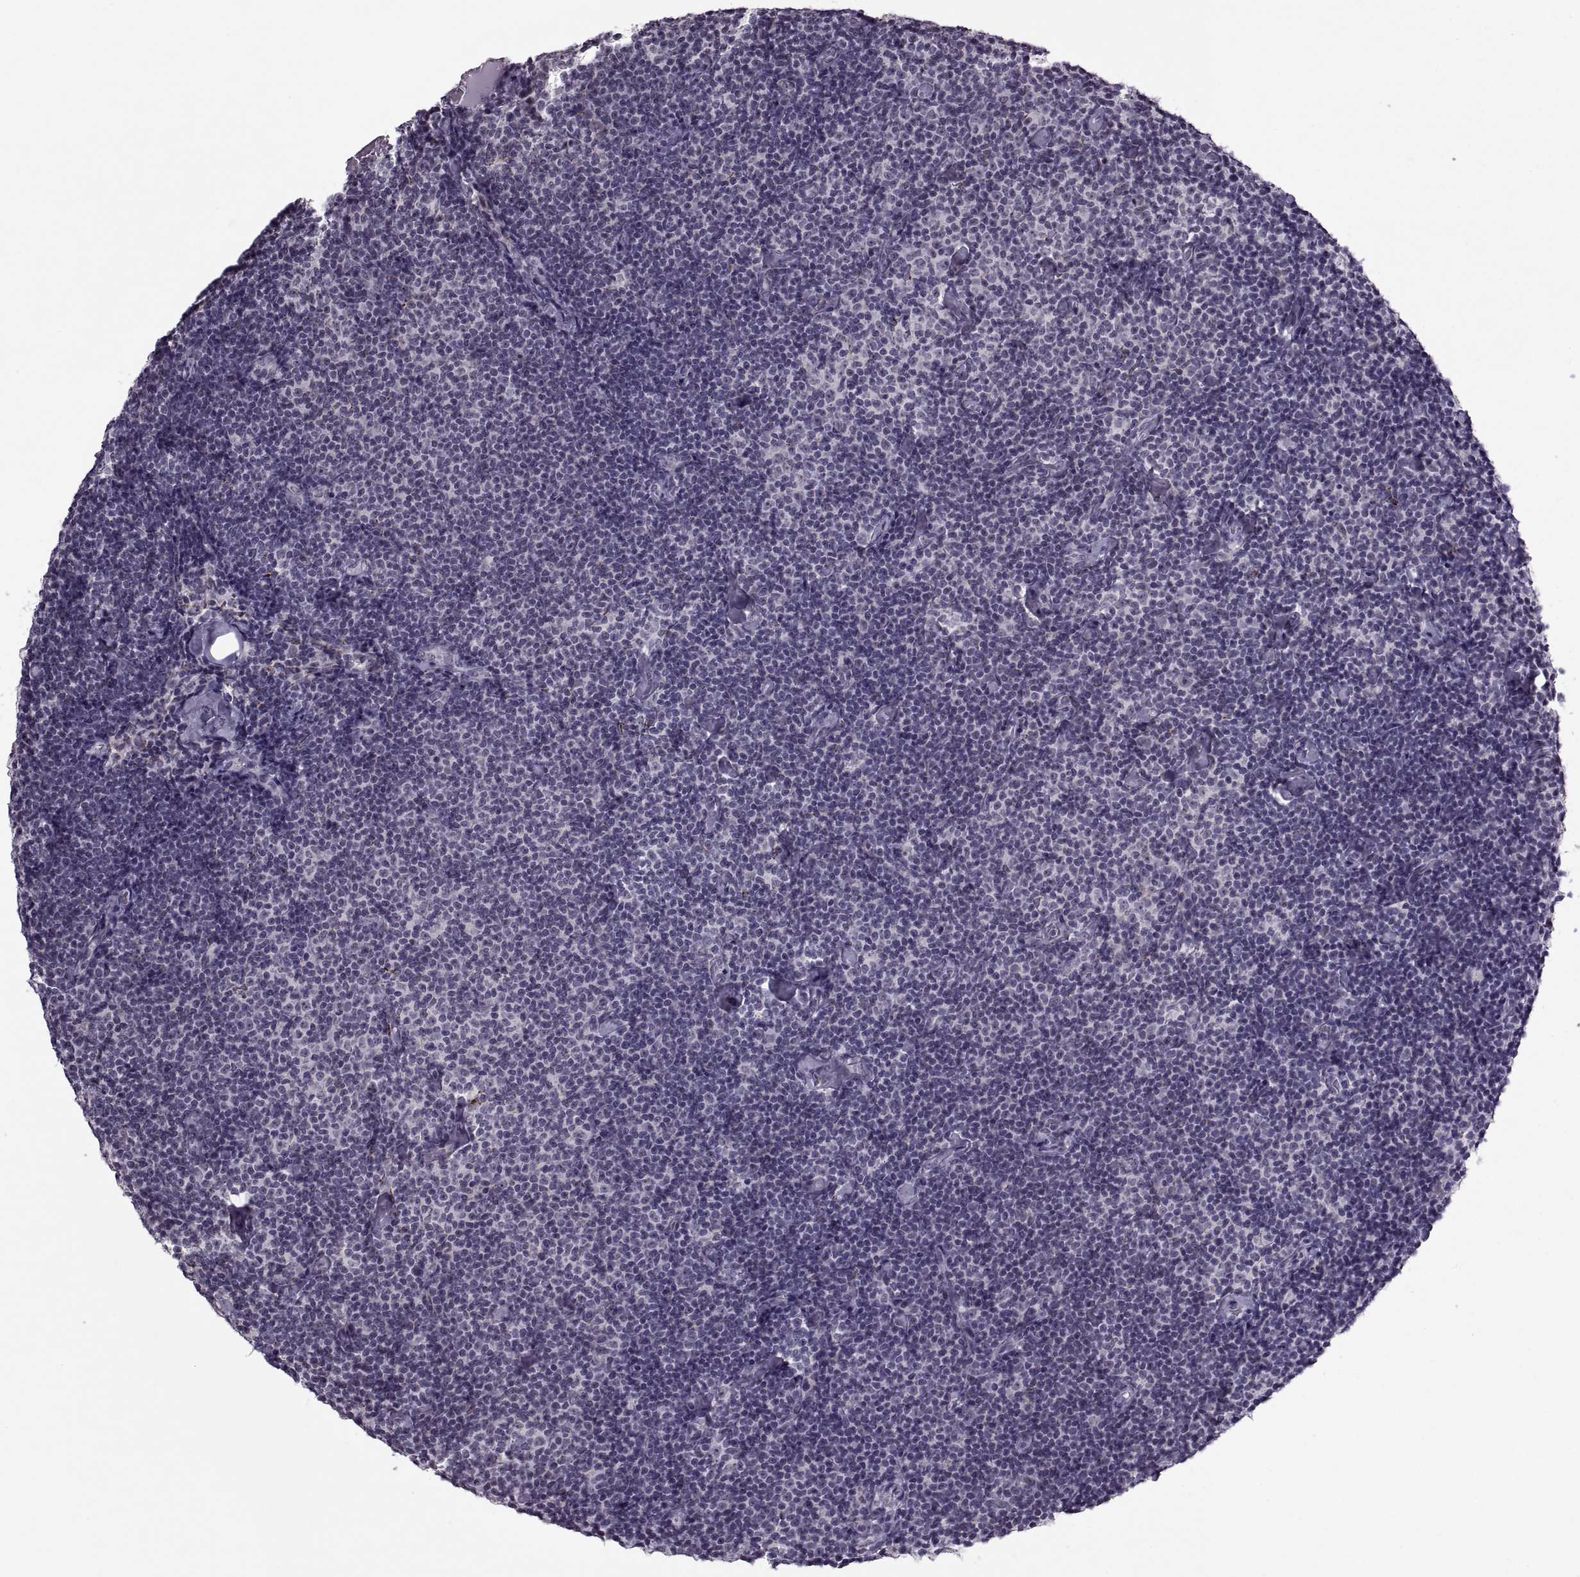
{"staining": {"intensity": "negative", "quantity": "none", "location": "none"}, "tissue": "lymphoma", "cell_type": "Tumor cells", "image_type": "cancer", "snomed": [{"axis": "morphology", "description": "Malignant lymphoma, non-Hodgkin's type, Low grade"}, {"axis": "topography", "description": "Lymph node"}], "caption": "A micrograph of human malignant lymphoma, non-Hodgkin's type (low-grade) is negative for staining in tumor cells.", "gene": "OTP", "patient": {"sex": "male", "age": 81}}